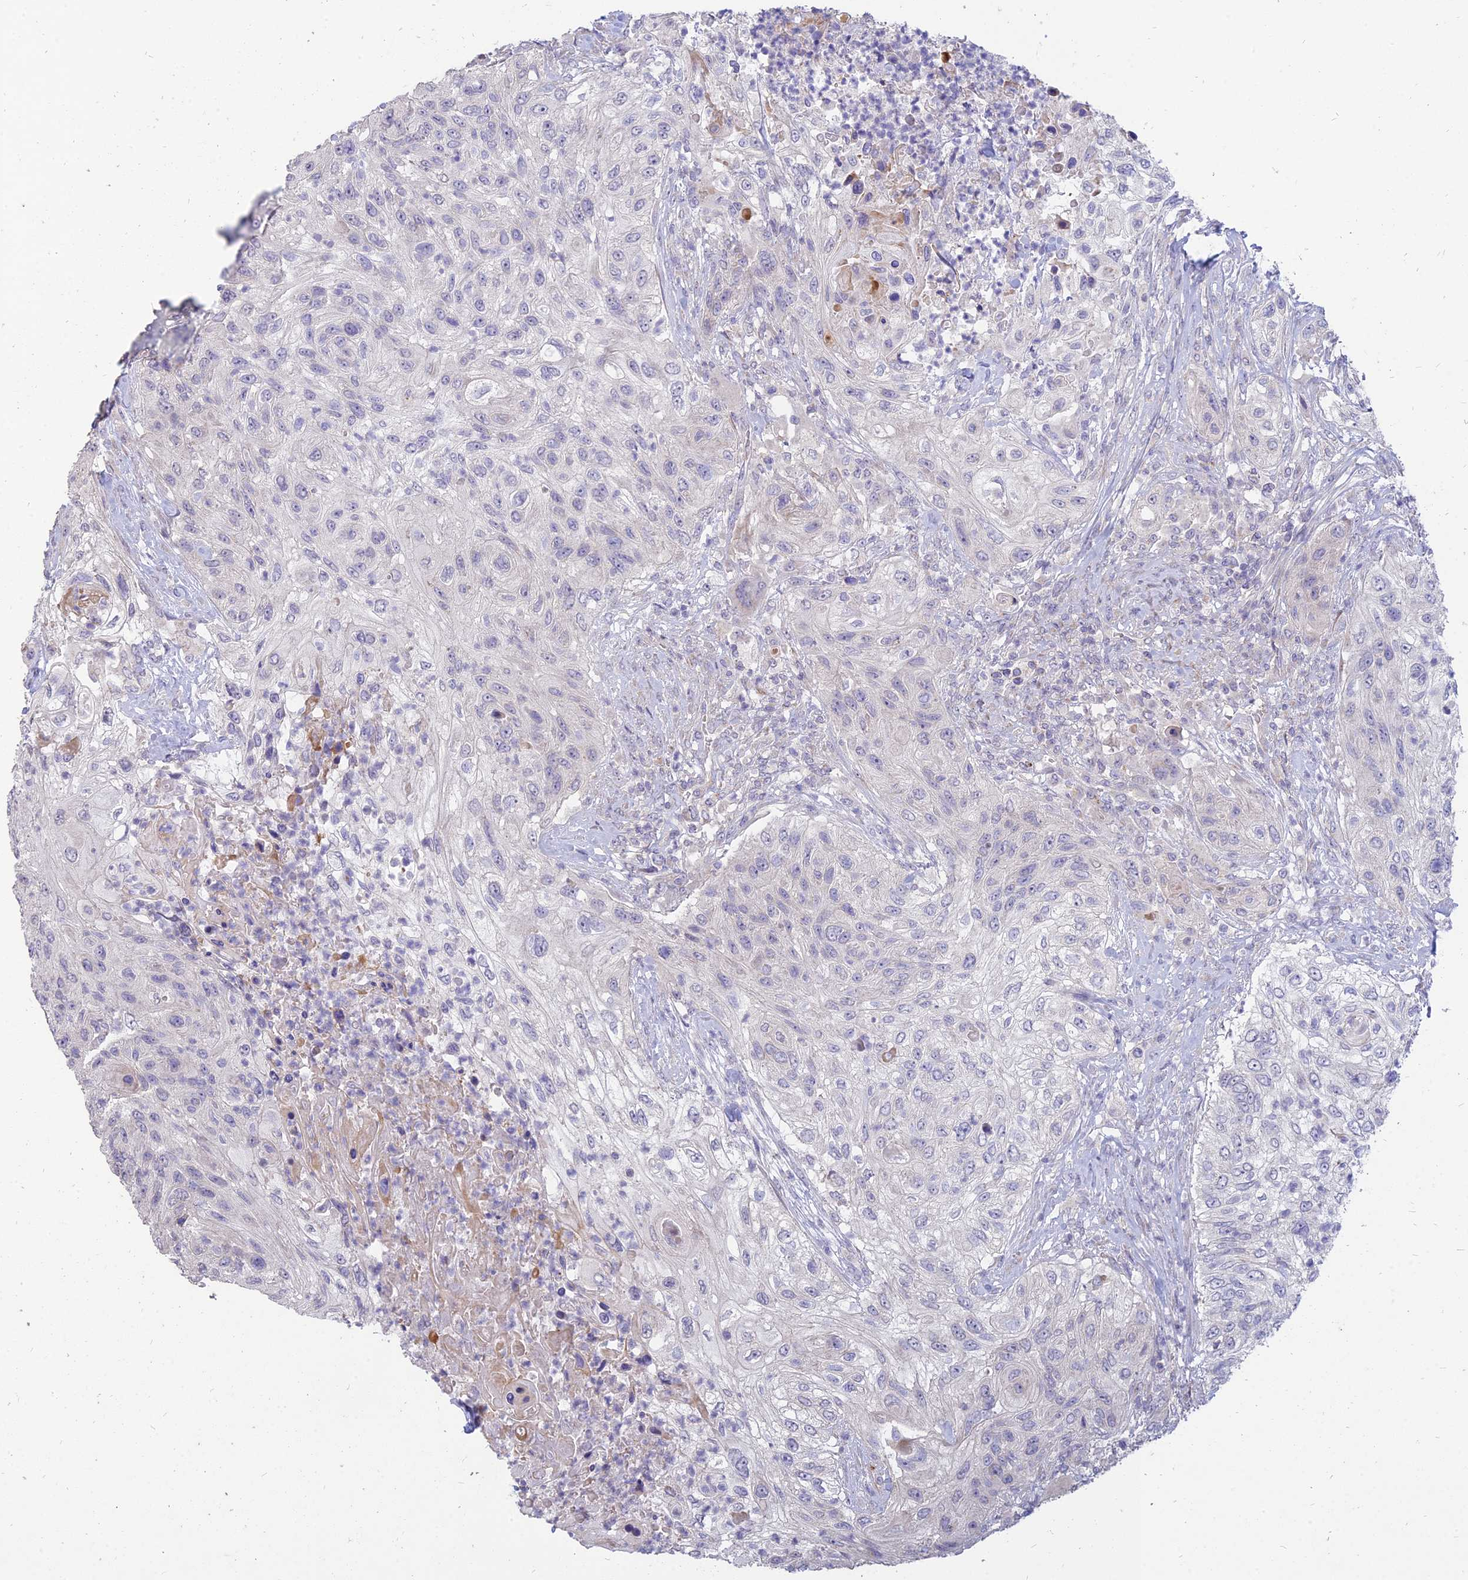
{"staining": {"intensity": "negative", "quantity": "none", "location": "none"}, "tissue": "urothelial cancer", "cell_type": "Tumor cells", "image_type": "cancer", "snomed": [{"axis": "morphology", "description": "Urothelial carcinoma, High grade"}, {"axis": "topography", "description": "Urinary bladder"}], "caption": "Image shows no significant protein staining in tumor cells of urothelial cancer.", "gene": "ST3GAL6", "patient": {"sex": "female", "age": 60}}